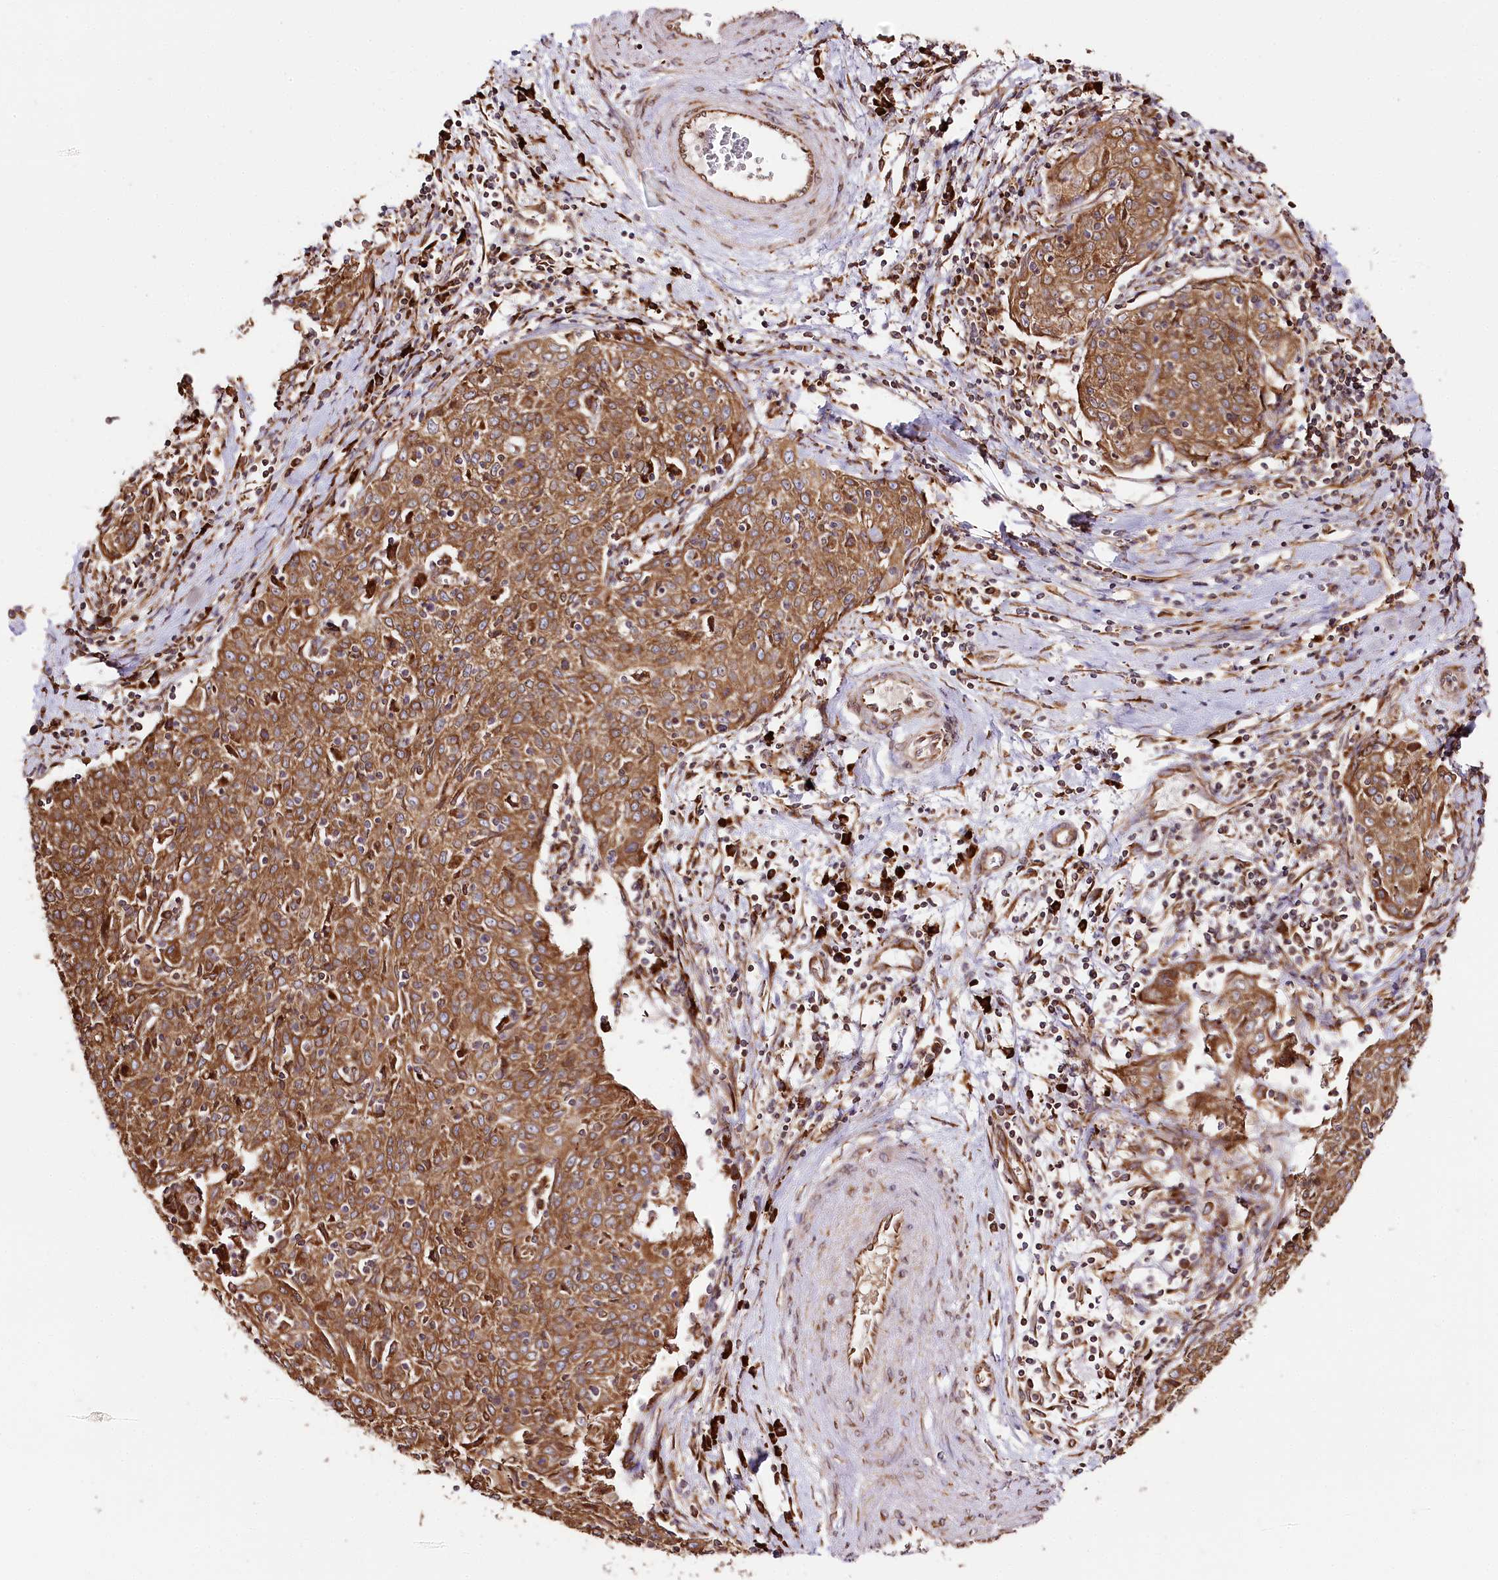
{"staining": {"intensity": "moderate", "quantity": ">75%", "location": "cytoplasmic/membranous"}, "tissue": "cervical cancer", "cell_type": "Tumor cells", "image_type": "cancer", "snomed": [{"axis": "morphology", "description": "Squamous cell carcinoma, NOS"}, {"axis": "topography", "description": "Cervix"}], "caption": "Cervical squamous cell carcinoma stained with a brown dye shows moderate cytoplasmic/membranous positive staining in about >75% of tumor cells.", "gene": "CNPY2", "patient": {"sex": "female", "age": 48}}